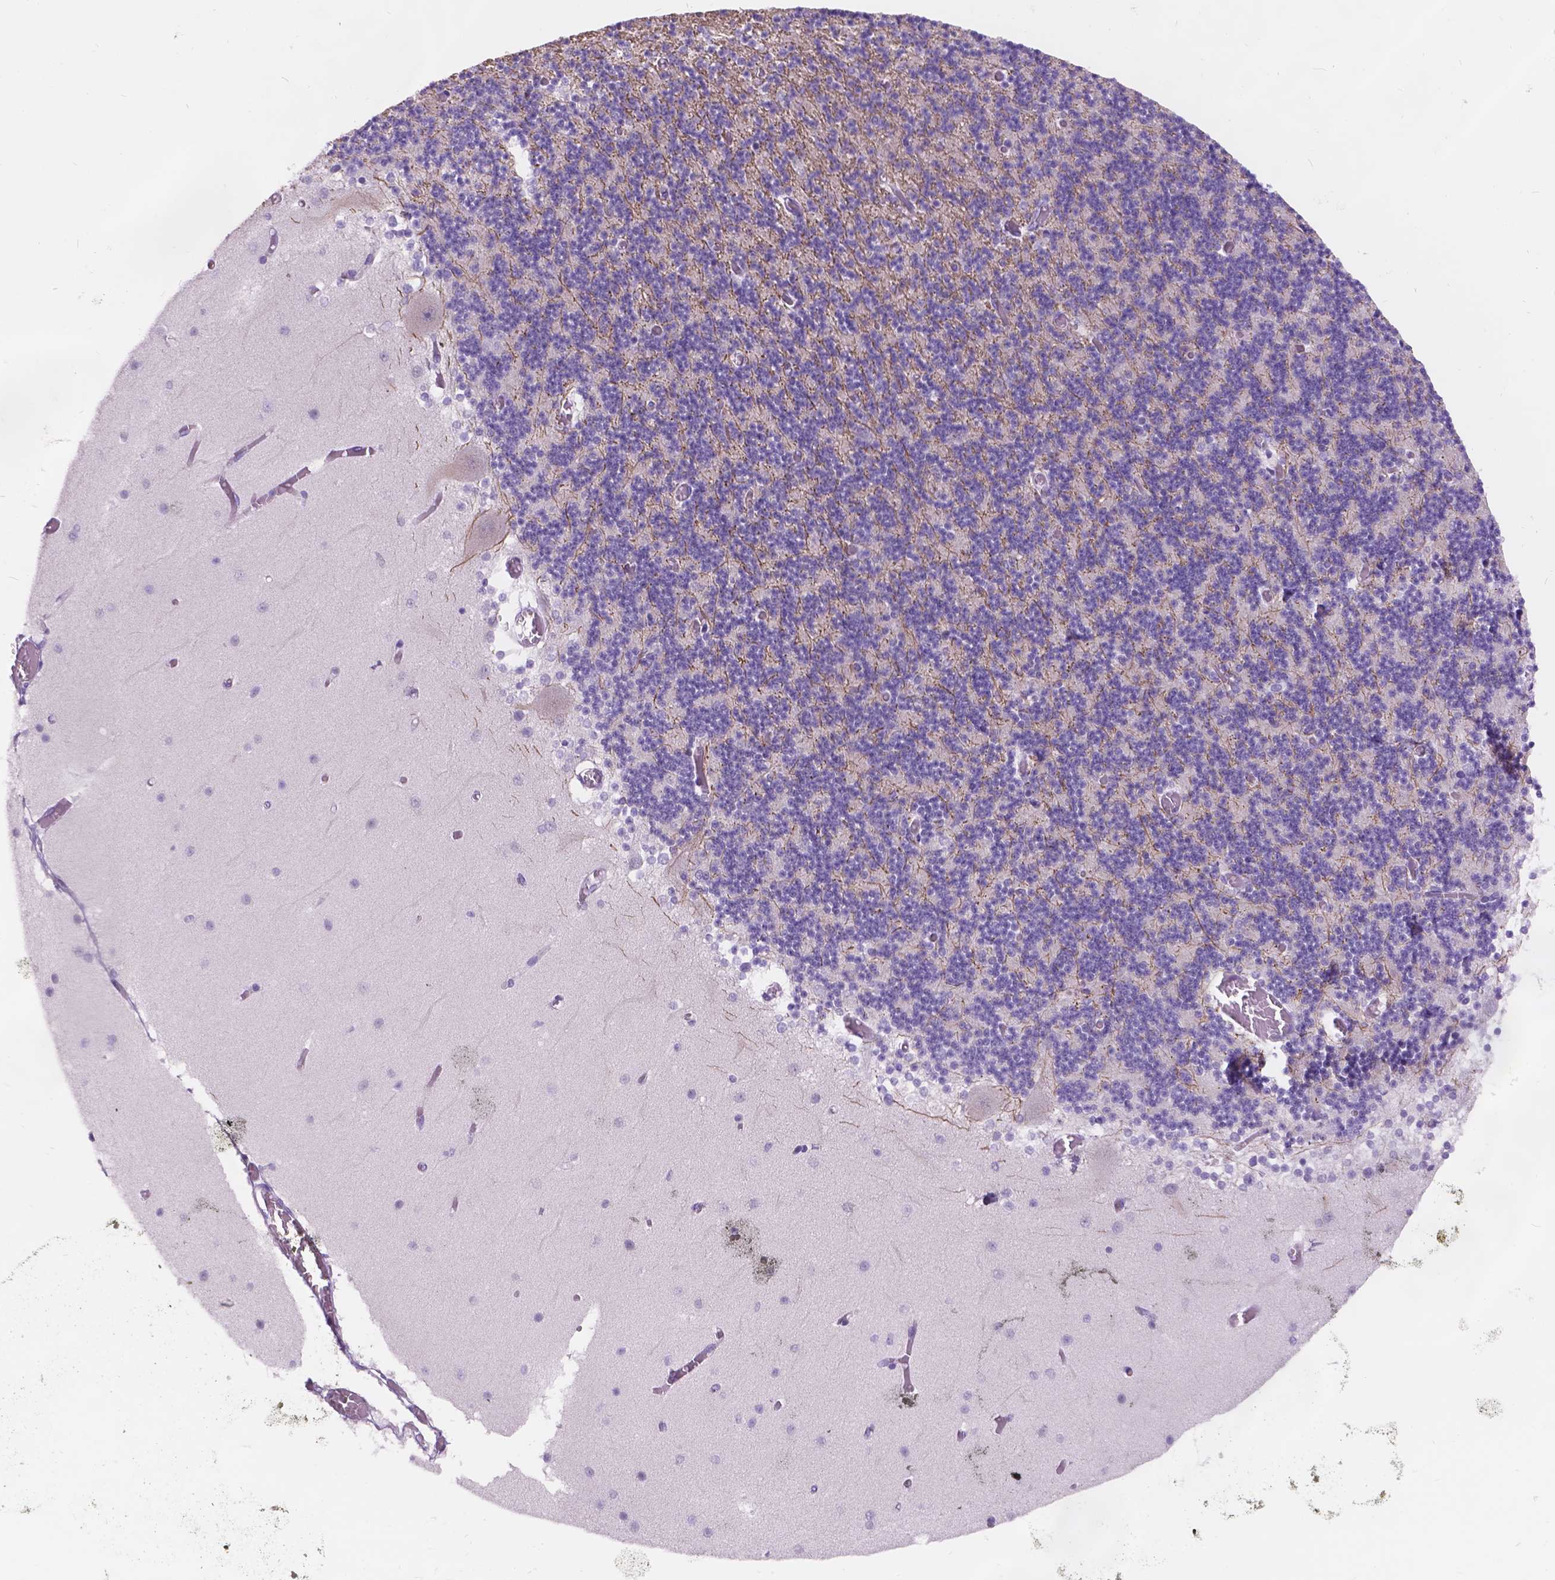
{"staining": {"intensity": "negative", "quantity": "none", "location": "none"}, "tissue": "cerebellum", "cell_type": "Cells in granular layer", "image_type": "normal", "snomed": [{"axis": "morphology", "description": "Normal tissue, NOS"}, {"axis": "topography", "description": "Cerebellum"}], "caption": "The IHC image has no significant staining in cells in granular layer of cerebellum.", "gene": "DCC", "patient": {"sex": "female", "age": 28}}